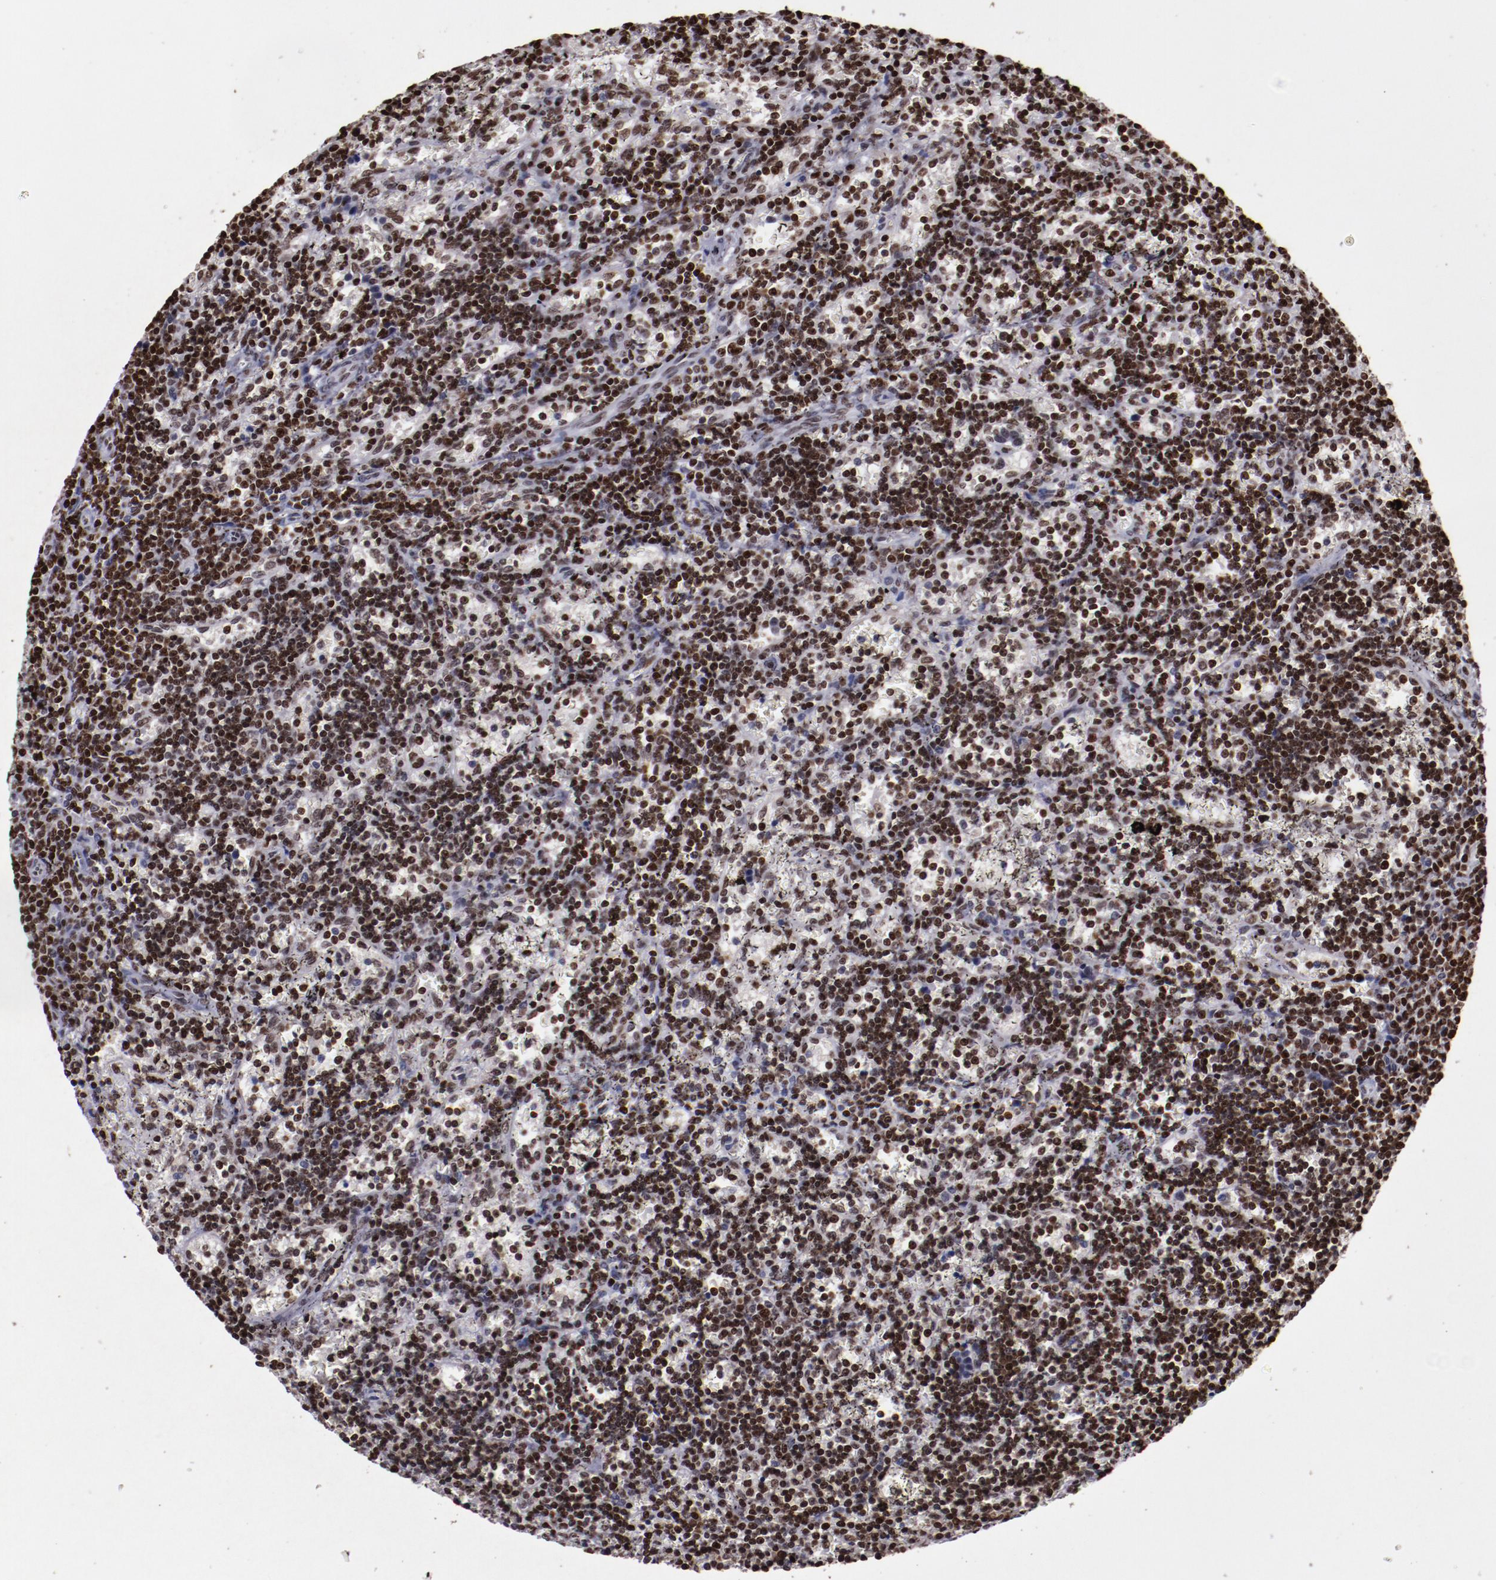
{"staining": {"intensity": "strong", "quantity": ">75%", "location": "nuclear"}, "tissue": "lymphoma", "cell_type": "Tumor cells", "image_type": "cancer", "snomed": [{"axis": "morphology", "description": "Malignant lymphoma, non-Hodgkin's type, Low grade"}, {"axis": "topography", "description": "Spleen"}], "caption": "Immunohistochemical staining of human lymphoma exhibits strong nuclear protein staining in approximately >75% of tumor cells. (Brightfield microscopy of DAB IHC at high magnification).", "gene": "APEX1", "patient": {"sex": "male", "age": 60}}